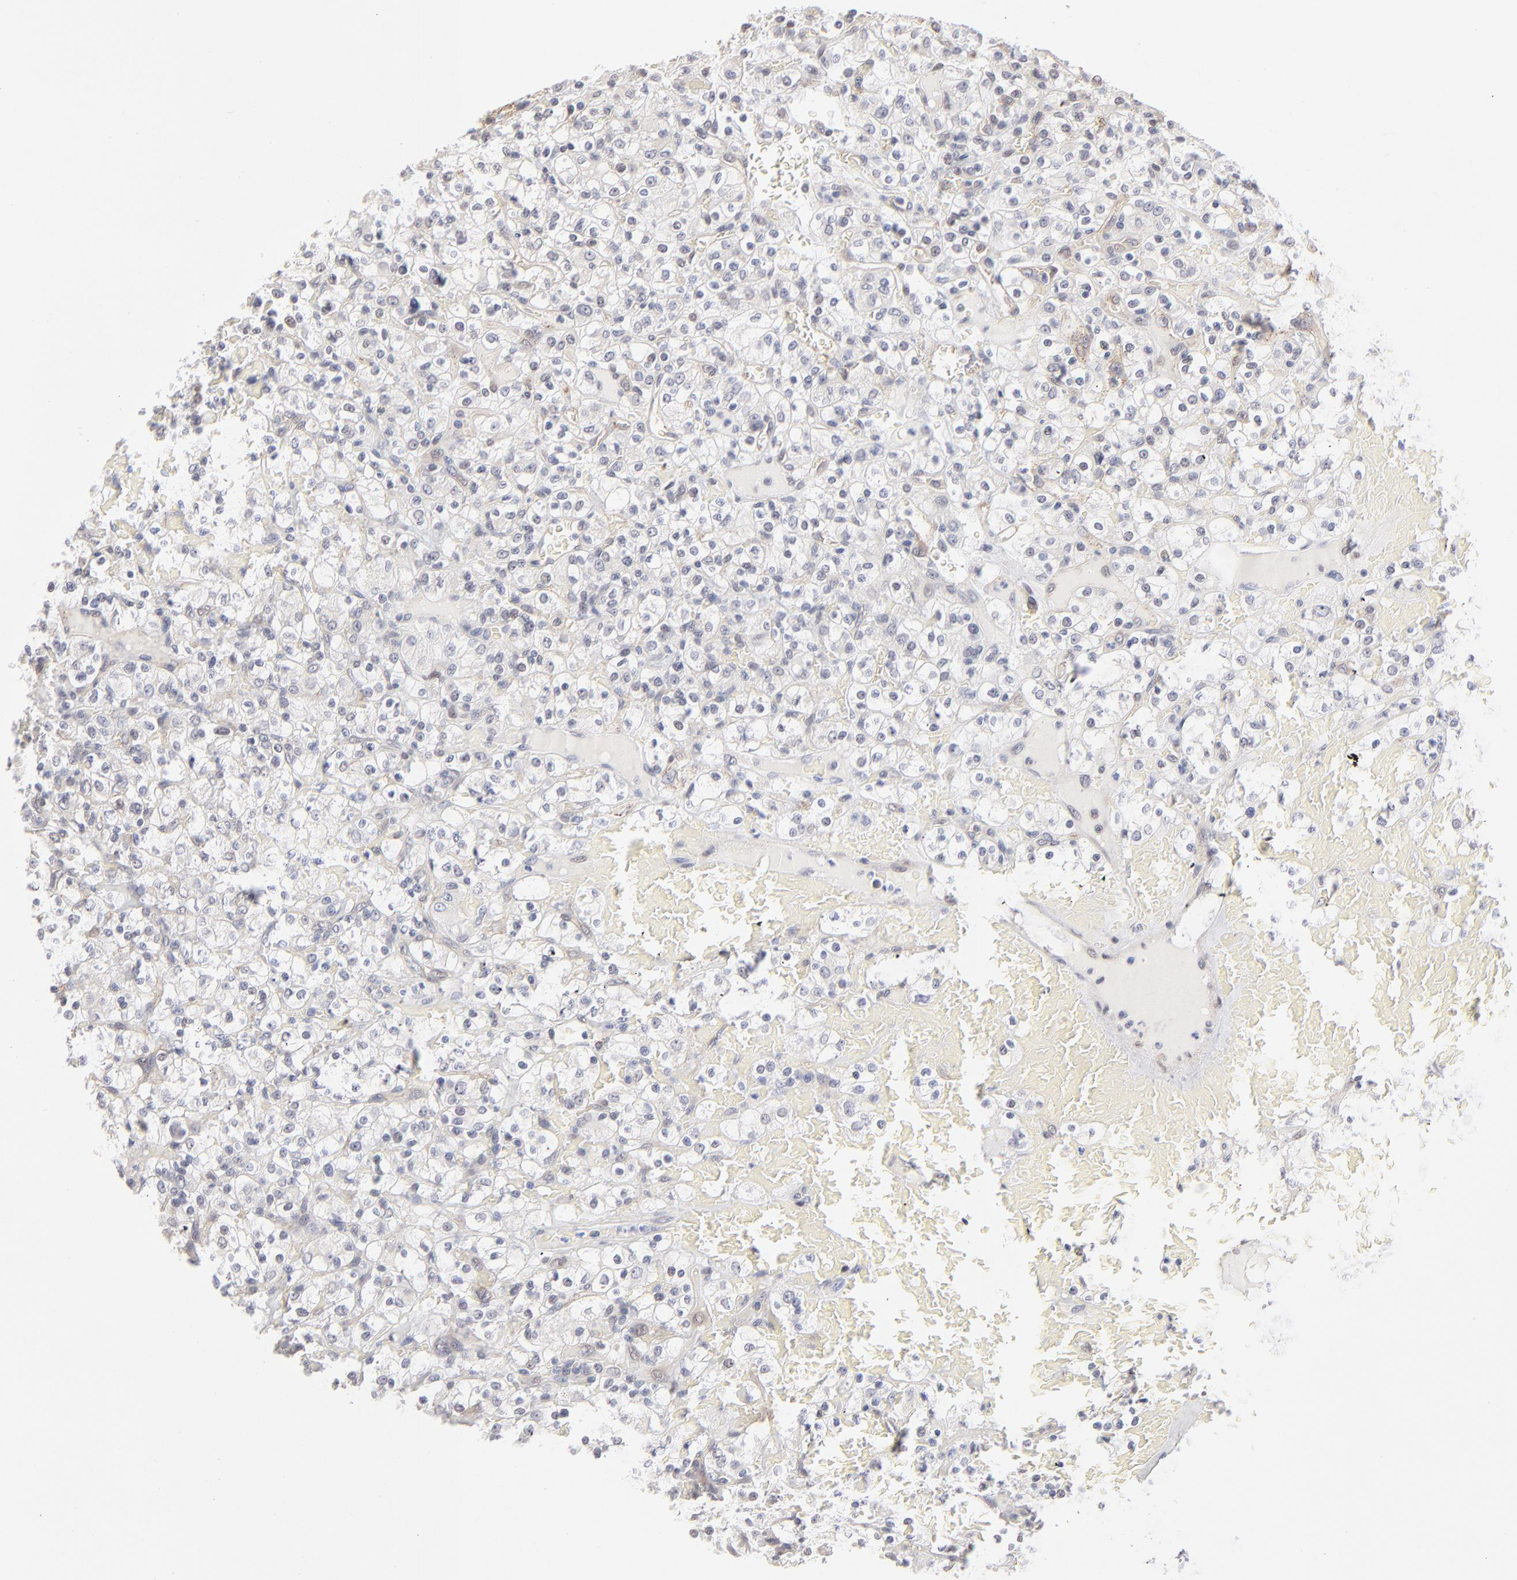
{"staining": {"intensity": "weak", "quantity": "<25%", "location": "nuclear"}, "tissue": "renal cancer", "cell_type": "Tumor cells", "image_type": "cancer", "snomed": [{"axis": "morphology", "description": "Normal tissue, NOS"}, {"axis": "morphology", "description": "Adenocarcinoma, NOS"}, {"axis": "topography", "description": "Kidney"}], "caption": "The image reveals no significant expression in tumor cells of renal adenocarcinoma. Brightfield microscopy of IHC stained with DAB (3,3'-diaminobenzidine) (brown) and hematoxylin (blue), captured at high magnification.", "gene": "RBM3", "patient": {"sex": "female", "age": 72}}